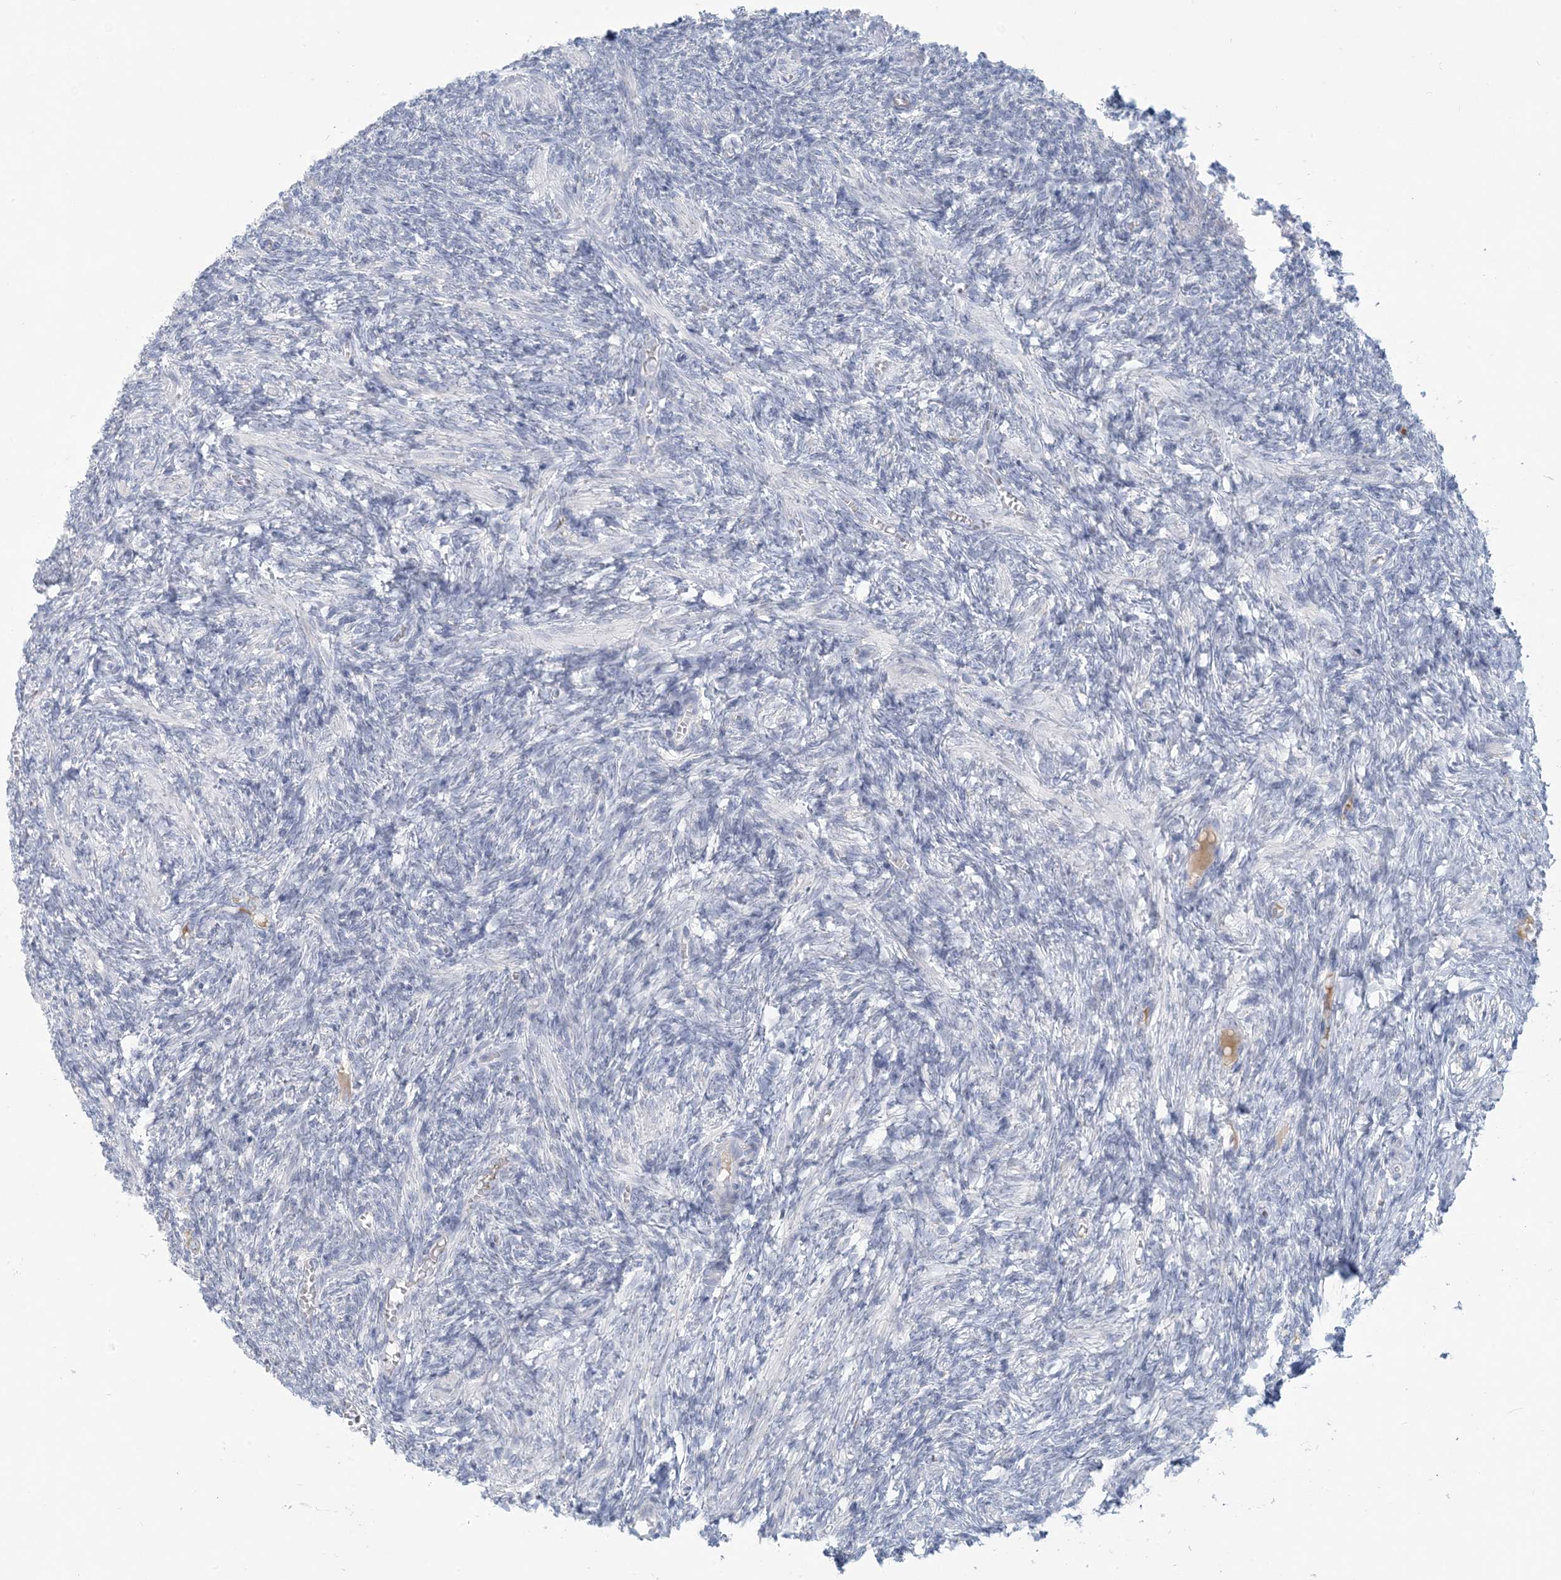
{"staining": {"intensity": "negative", "quantity": "none", "location": "none"}, "tissue": "ovary", "cell_type": "Ovarian stroma cells", "image_type": "normal", "snomed": [{"axis": "morphology", "description": "Normal tissue, NOS"}, {"axis": "topography", "description": "Ovary"}], "caption": "This histopathology image is of normal ovary stained with IHC to label a protein in brown with the nuclei are counter-stained blue. There is no staining in ovarian stroma cells. (Stains: DAB immunohistochemistry with hematoxylin counter stain, Microscopy: brightfield microscopy at high magnification).", "gene": "SCML1", "patient": {"sex": "female", "age": 27}}